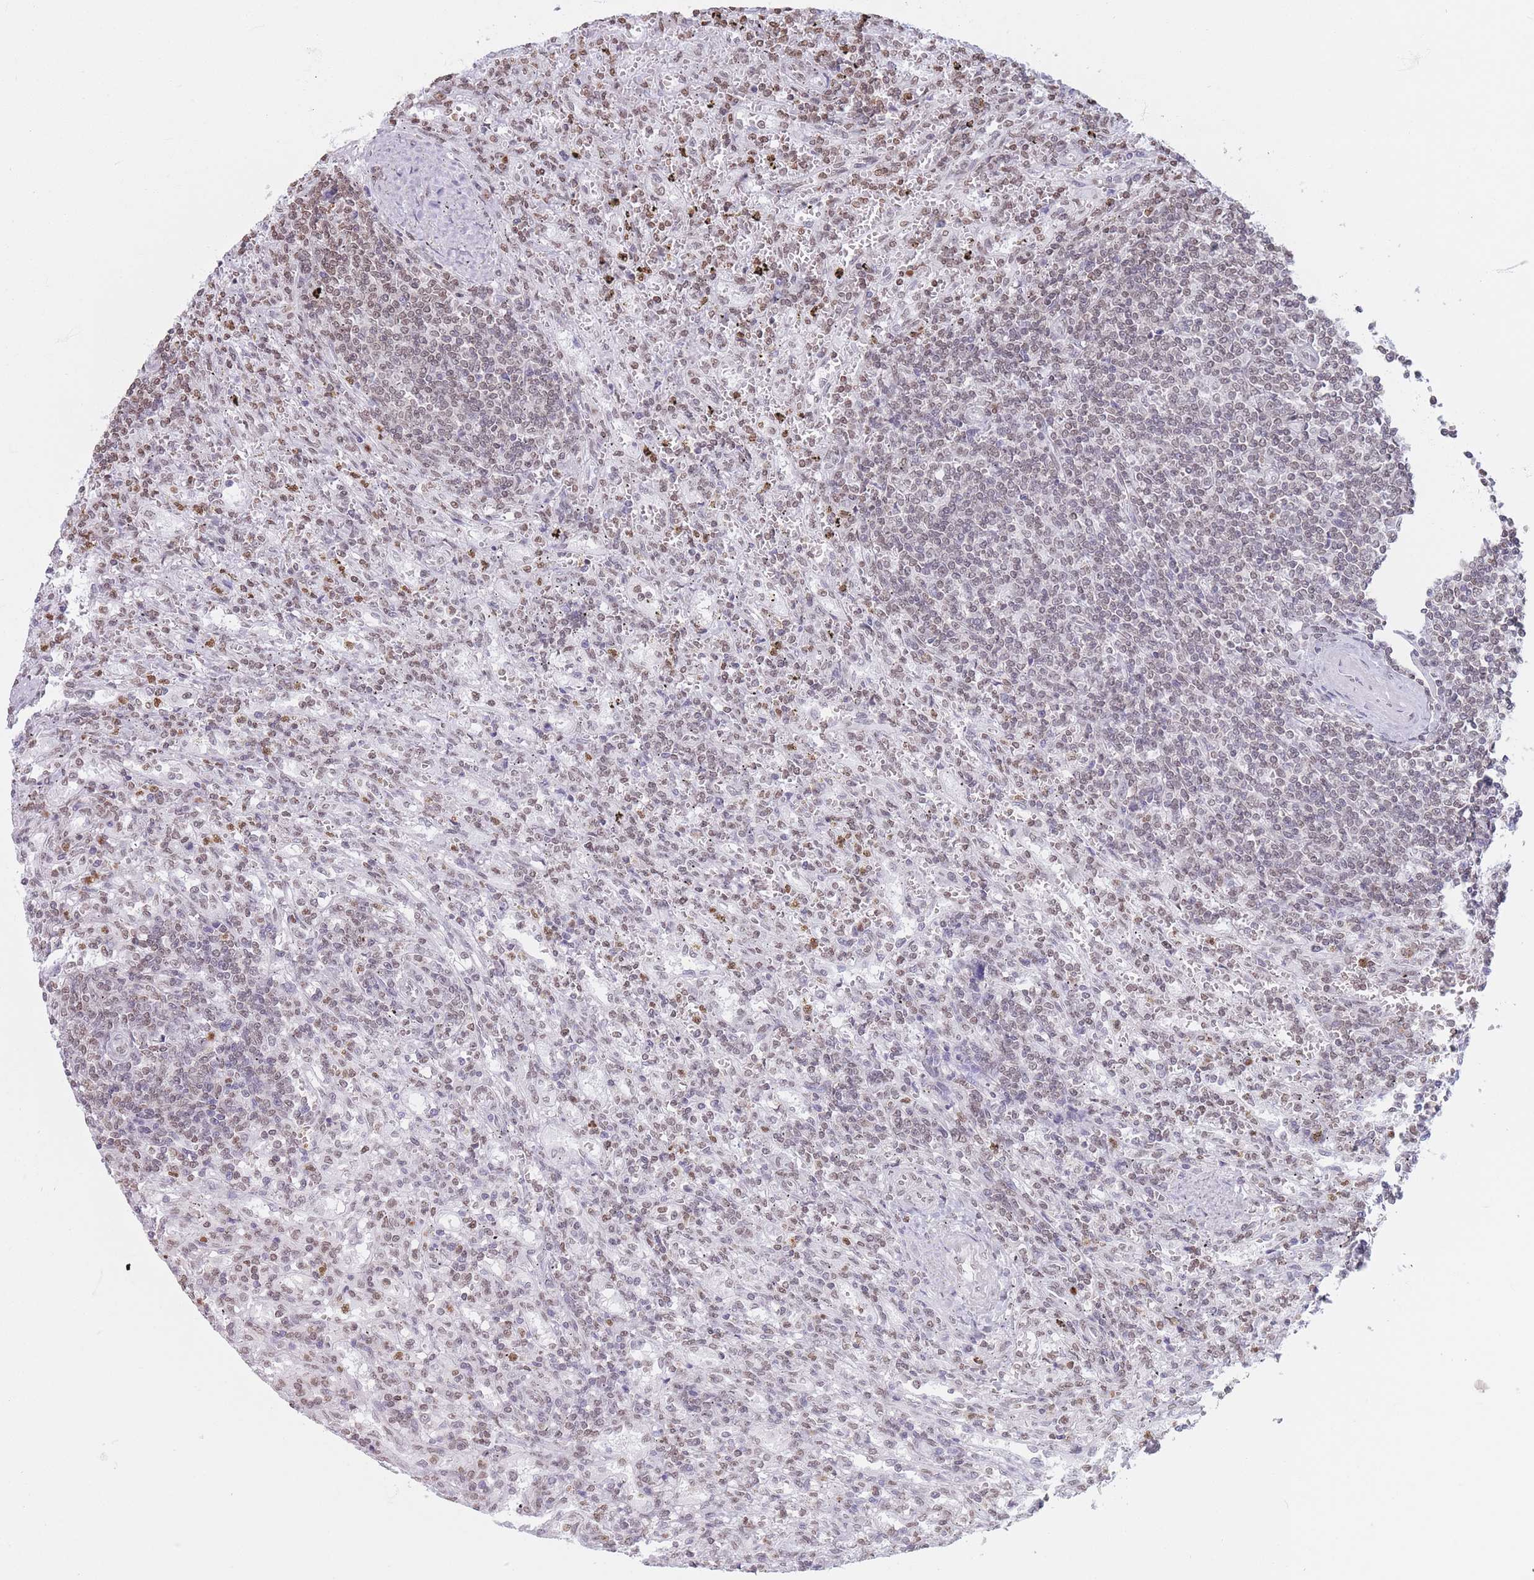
{"staining": {"intensity": "weak", "quantity": "25%-75%", "location": "nuclear"}, "tissue": "lymphoma", "cell_type": "Tumor cells", "image_type": "cancer", "snomed": [{"axis": "morphology", "description": "Malignant lymphoma, non-Hodgkin's type, Low grade"}, {"axis": "topography", "description": "Spleen"}], "caption": "IHC histopathology image of human lymphoma stained for a protein (brown), which displays low levels of weak nuclear positivity in about 25%-75% of tumor cells.", "gene": "RYK", "patient": {"sex": "male", "age": 76}}